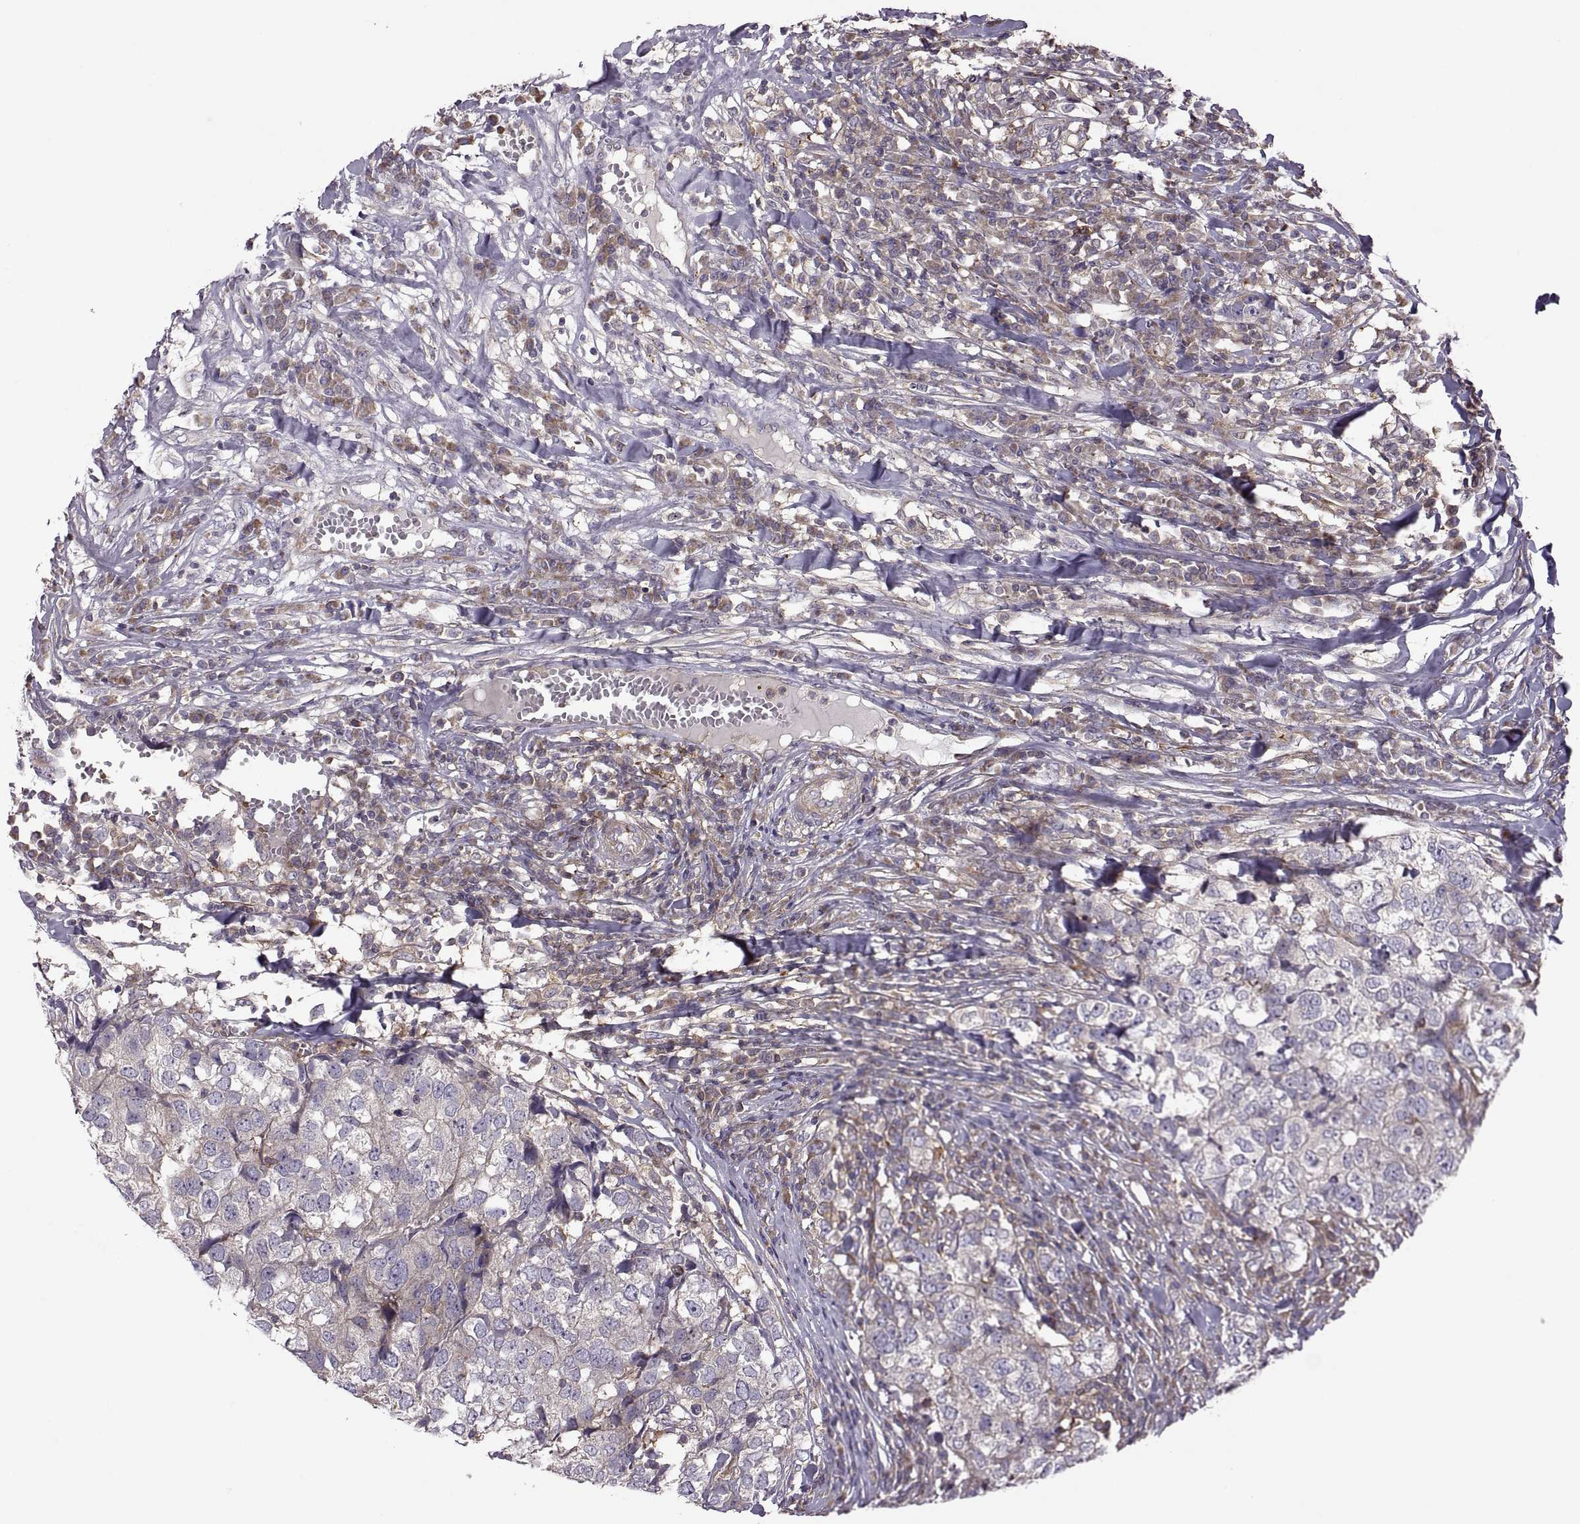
{"staining": {"intensity": "negative", "quantity": "none", "location": "none"}, "tissue": "breast cancer", "cell_type": "Tumor cells", "image_type": "cancer", "snomed": [{"axis": "morphology", "description": "Duct carcinoma"}, {"axis": "topography", "description": "Breast"}], "caption": "Human breast cancer (intraductal carcinoma) stained for a protein using immunohistochemistry demonstrates no positivity in tumor cells.", "gene": "SPATA32", "patient": {"sex": "female", "age": 30}}